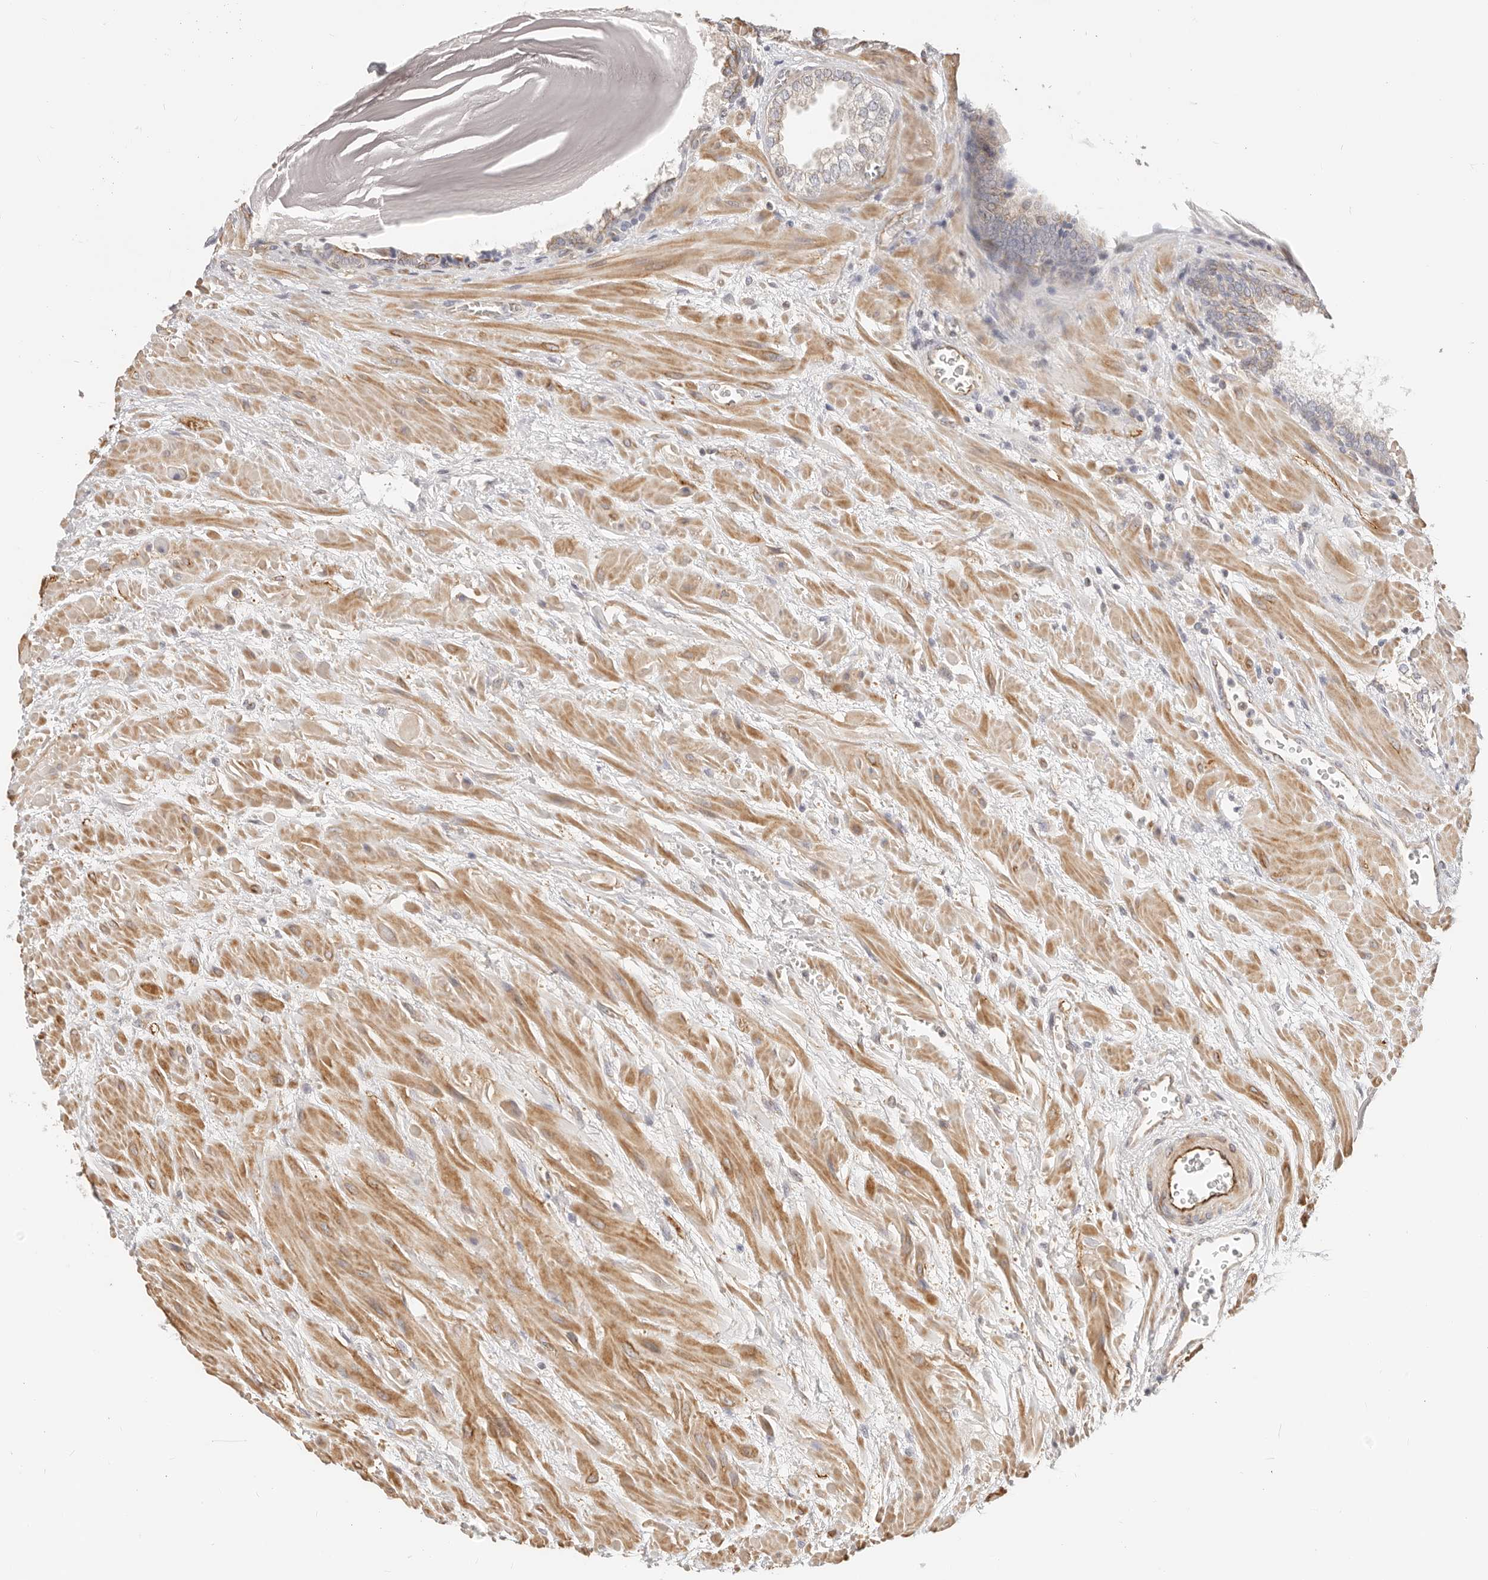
{"staining": {"intensity": "moderate", "quantity": "25%-75%", "location": "cytoplasmic/membranous"}, "tissue": "prostate", "cell_type": "Glandular cells", "image_type": "normal", "snomed": [{"axis": "morphology", "description": "Normal tissue, NOS"}, {"axis": "topography", "description": "Prostate"}], "caption": "Moderate cytoplasmic/membranous positivity is present in about 25%-75% of glandular cells in normal prostate. (IHC, brightfield microscopy, high magnification).", "gene": "DTNBP1", "patient": {"sex": "male", "age": 48}}